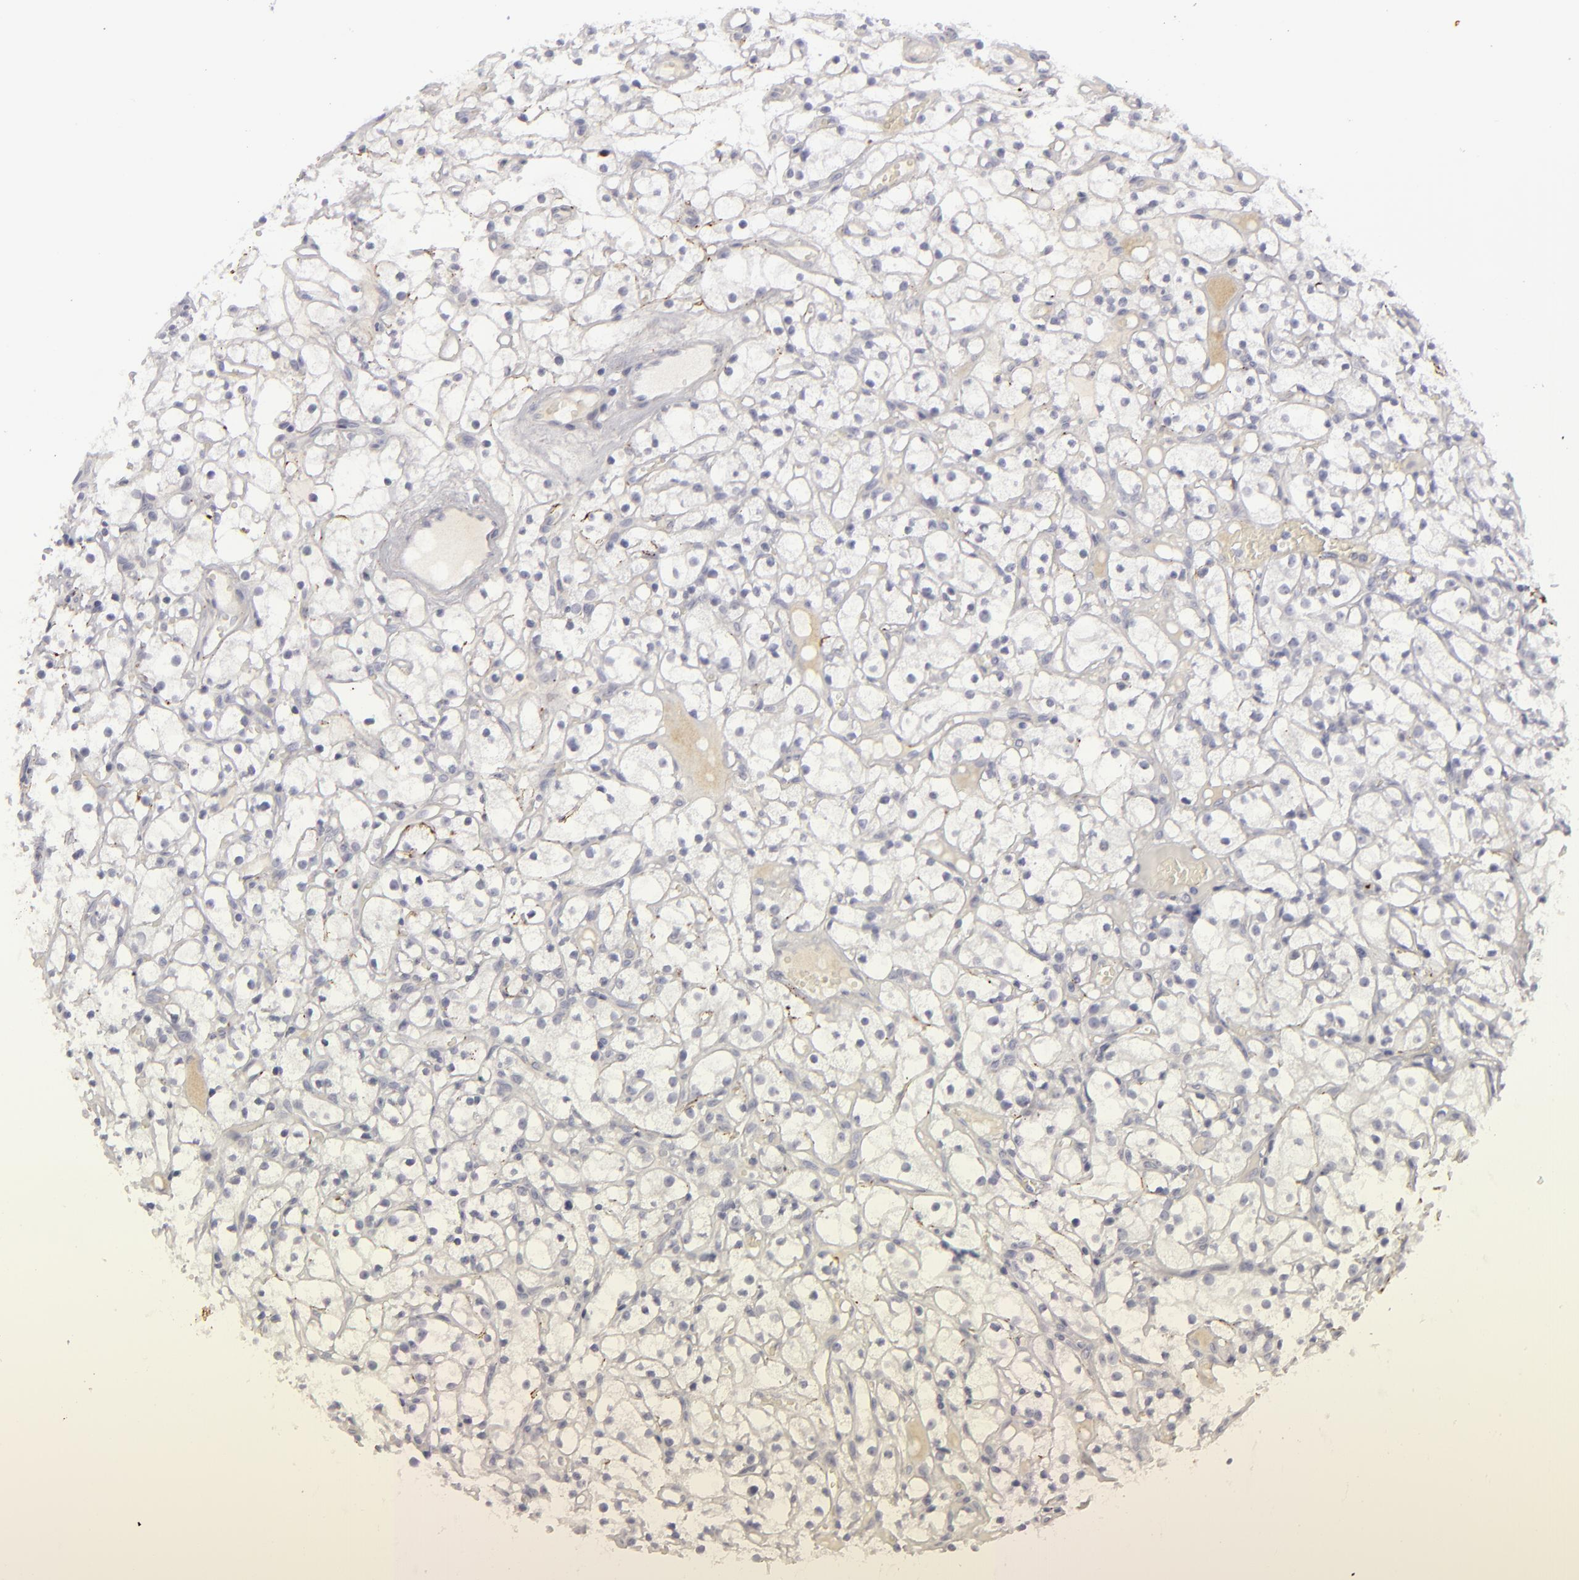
{"staining": {"intensity": "negative", "quantity": "none", "location": "none"}, "tissue": "renal cancer", "cell_type": "Tumor cells", "image_type": "cancer", "snomed": [{"axis": "morphology", "description": "Adenocarcinoma, NOS"}, {"axis": "topography", "description": "Kidney"}], "caption": "Tumor cells are negative for brown protein staining in renal adenocarcinoma.", "gene": "C9", "patient": {"sex": "male", "age": 61}}